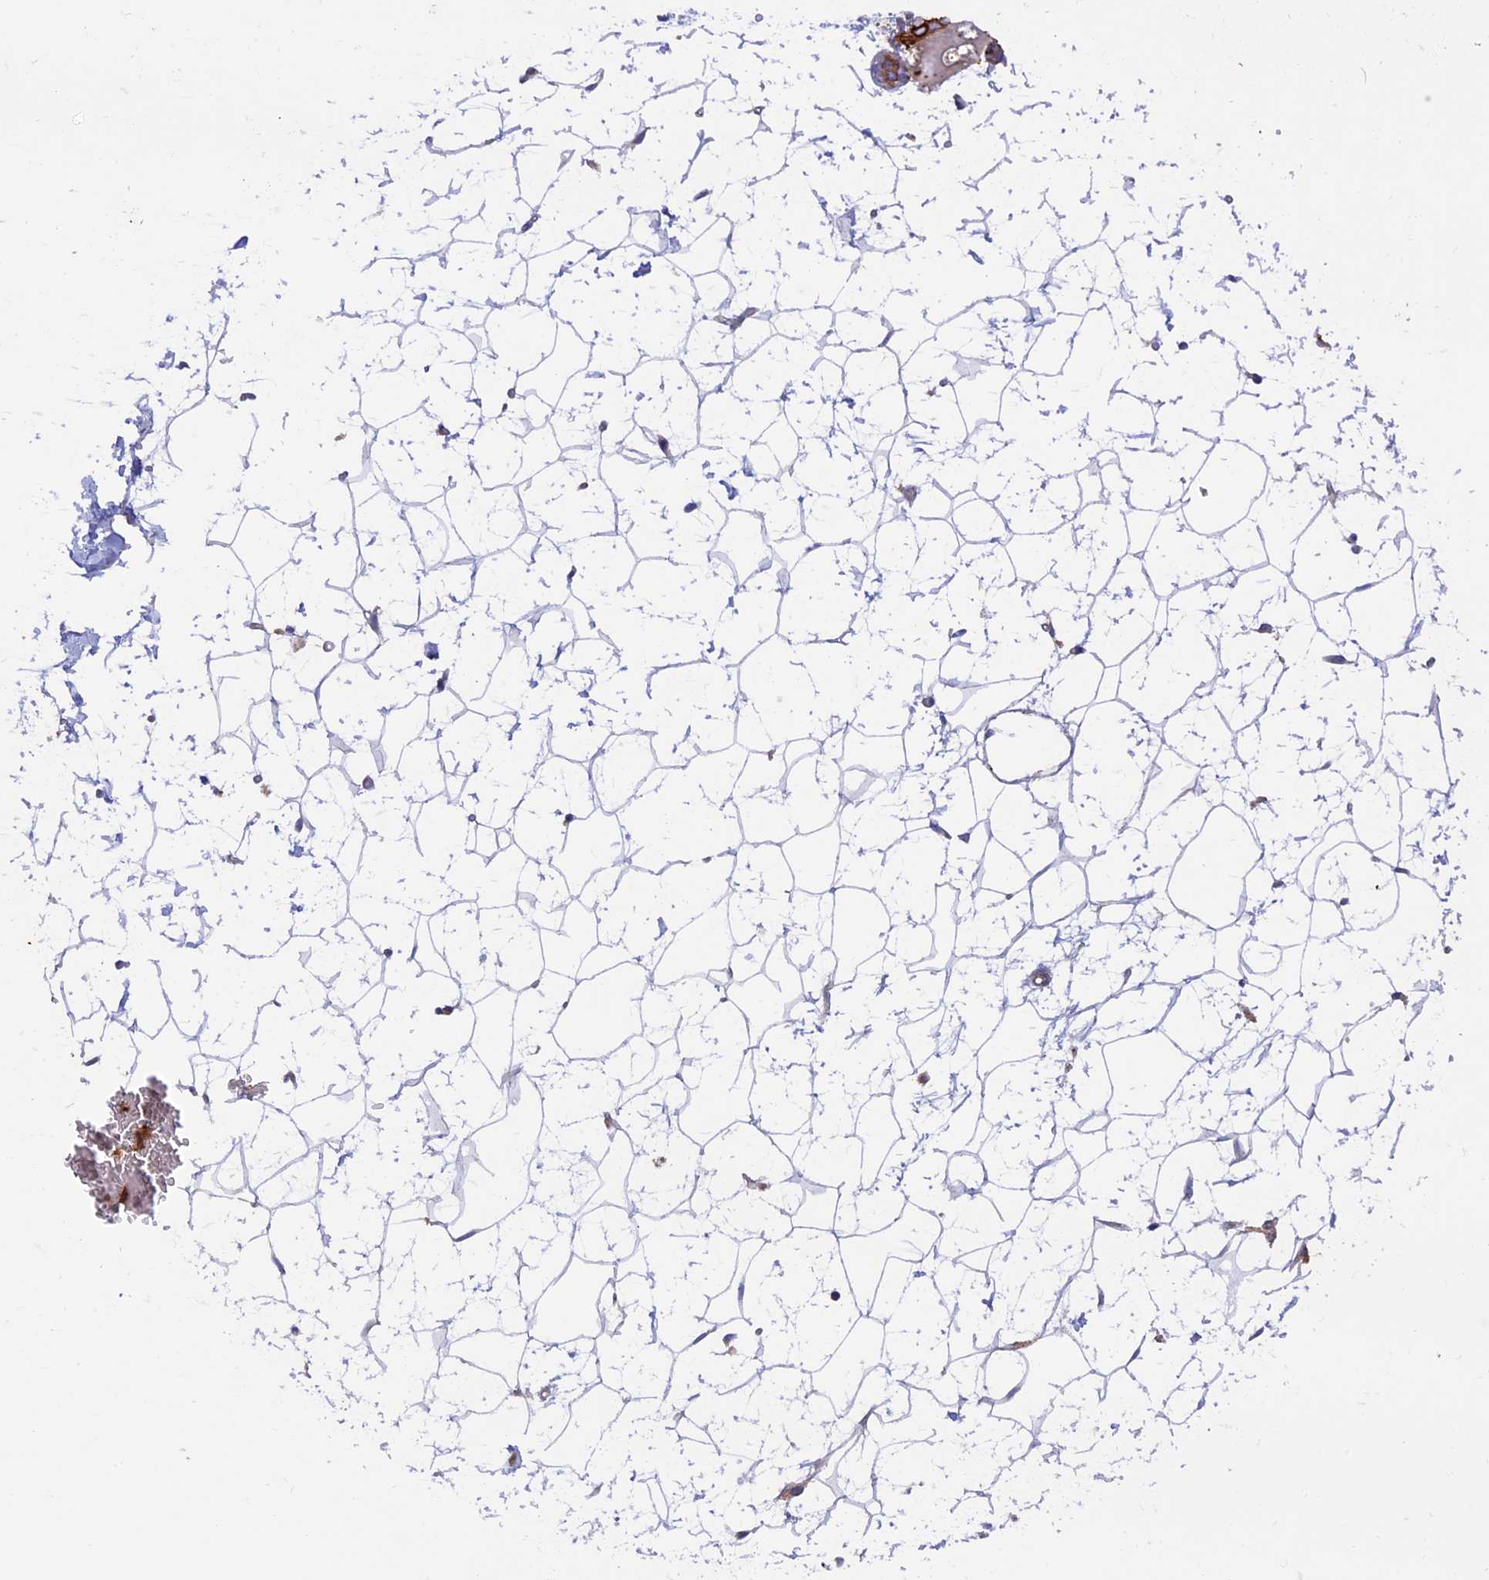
{"staining": {"intensity": "negative", "quantity": "none", "location": "none"}, "tissue": "breast", "cell_type": "Adipocytes", "image_type": "normal", "snomed": [{"axis": "morphology", "description": "Normal tissue, NOS"}, {"axis": "morphology", "description": "Adenoma, NOS"}, {"axis": "topography", "description": "Breast"}], "caption": "Immunohistochemical staining of unremarkable breast shows no significant staining in adipocytes.", "gene": "PTPN9", "patient": {"sex": "female", "age": 23}}